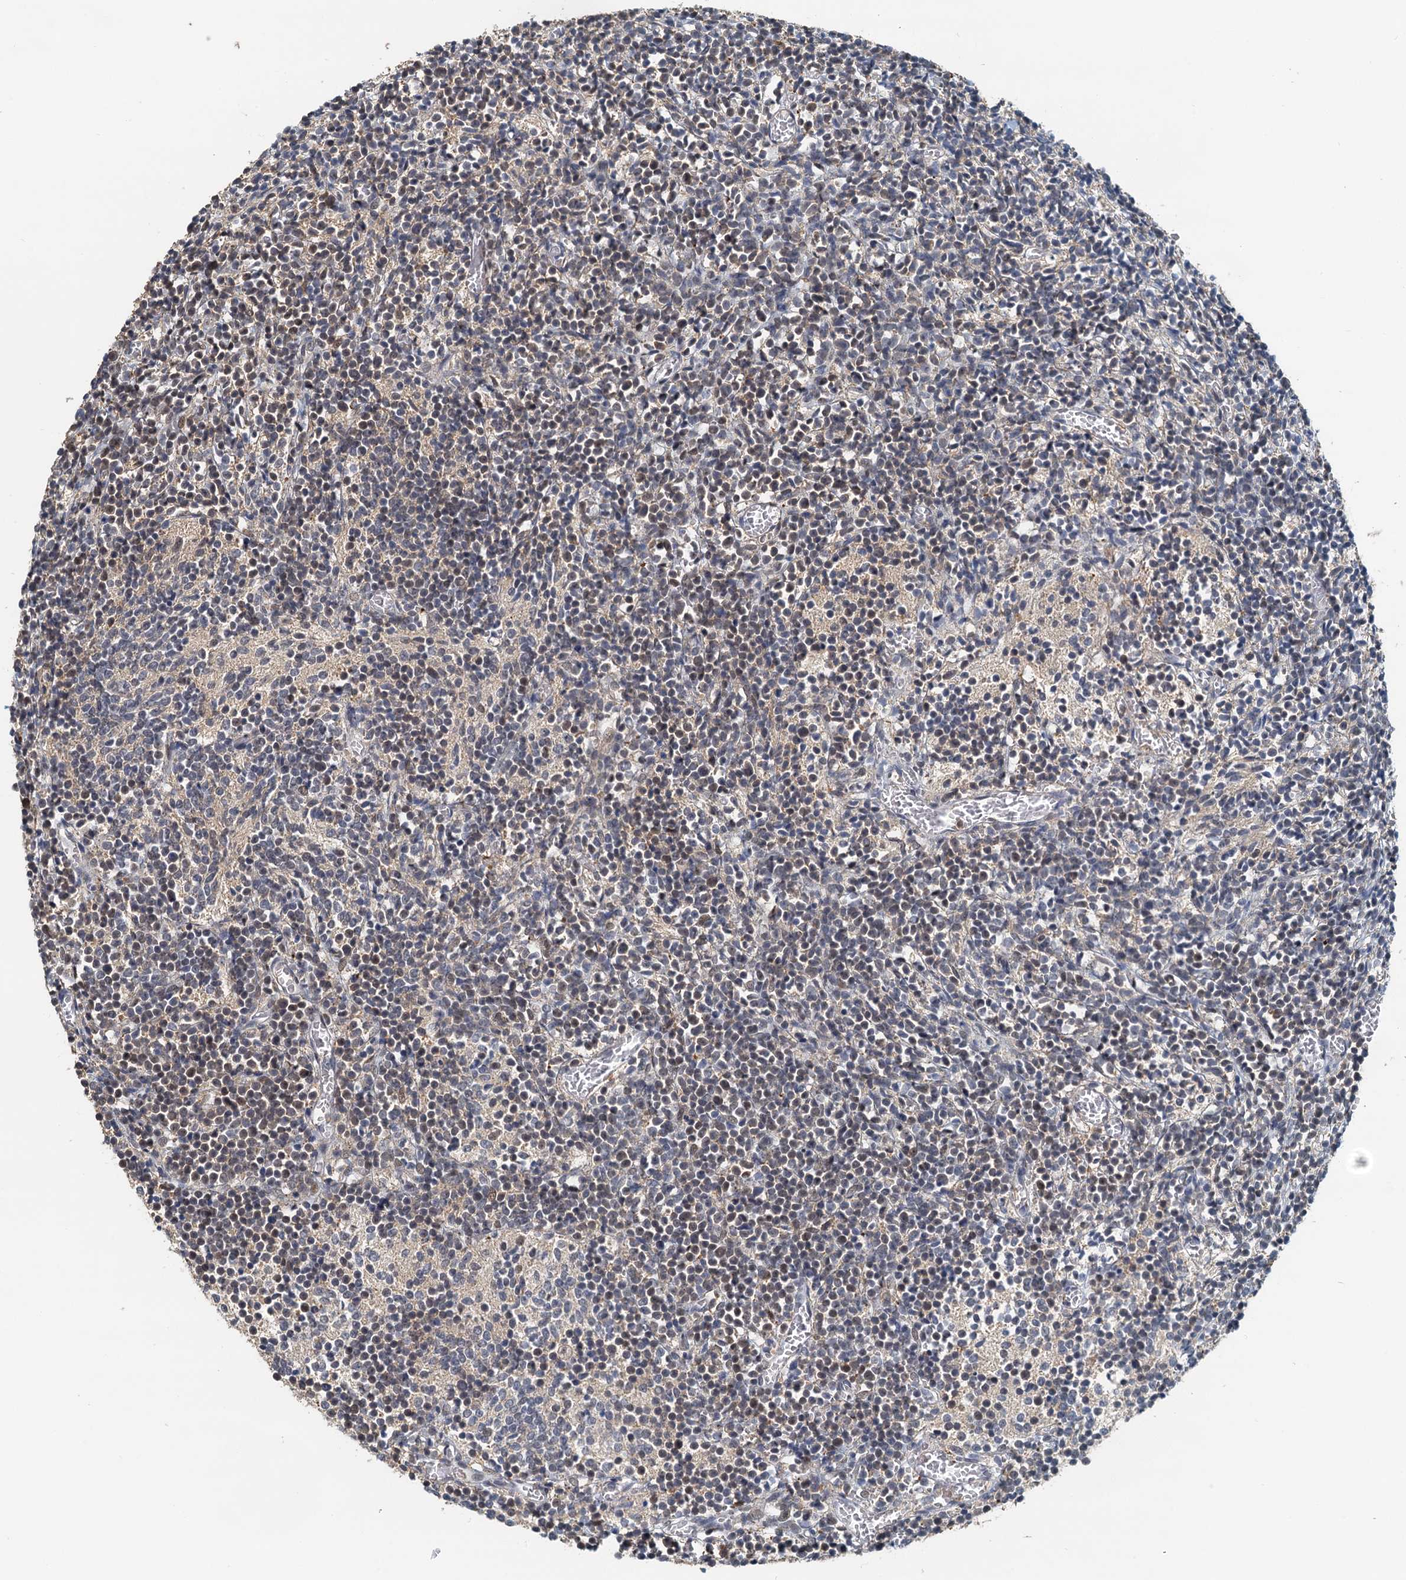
{"staining": {"intensity": "weak", "quantity": "<25%", "location": "cytoplasmic/membranous"}, "tissue": "glioma", "cell_type": "Tumor cells", "image_type": "cancer", "snomed": [{"axis": "morphology", "description": "Glioma, malignant, Low grade"}, {"axis": "topography", "description": "Brain"}], "caption": "A micrograph of malignant glioma (low-grade) stained for a protein reveals no brown staining in tumor cells.", "gene": "SPINDOC", "patient": {"sex": "female", "age": 1}}